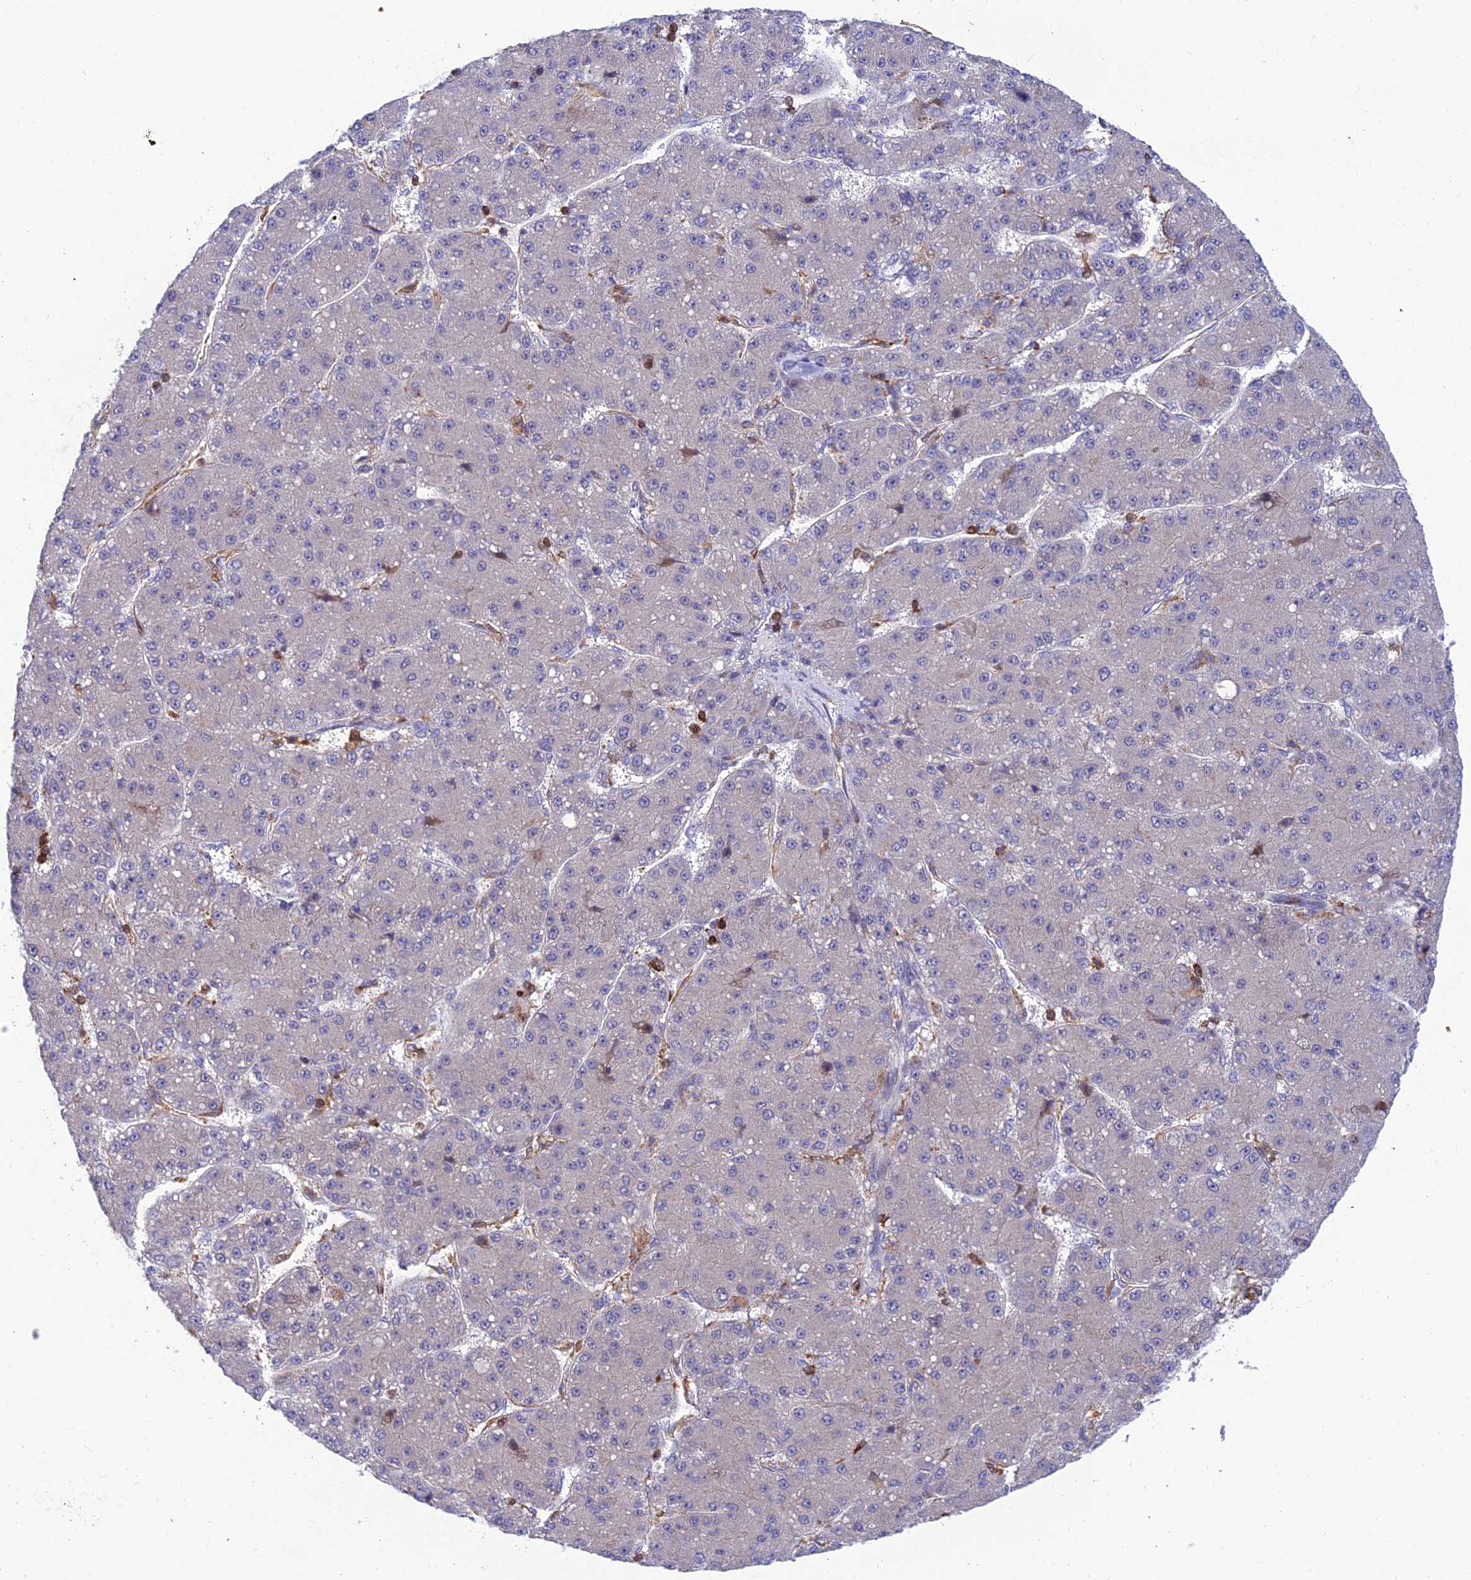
{"staining": {"intensity": "negative", "quantity": "none", "location": "none"}, "tissue": "liver cancer", "cell_type": "Tumor cells", "image_type": "cancer", "snomed": [{"axis": "morphology", "description": "Carcinoma, Hepatocellular, NOS"}, {"axis": "topography", "description": "Liver"}], "caption": "IHC histopathology image of human hepatocellular carcinoma (liver) stained for a protein (brown), which displays no expression in tumor cells.", "gene": "FAM76A", "patient": {"sex": "male", "age": 67}}